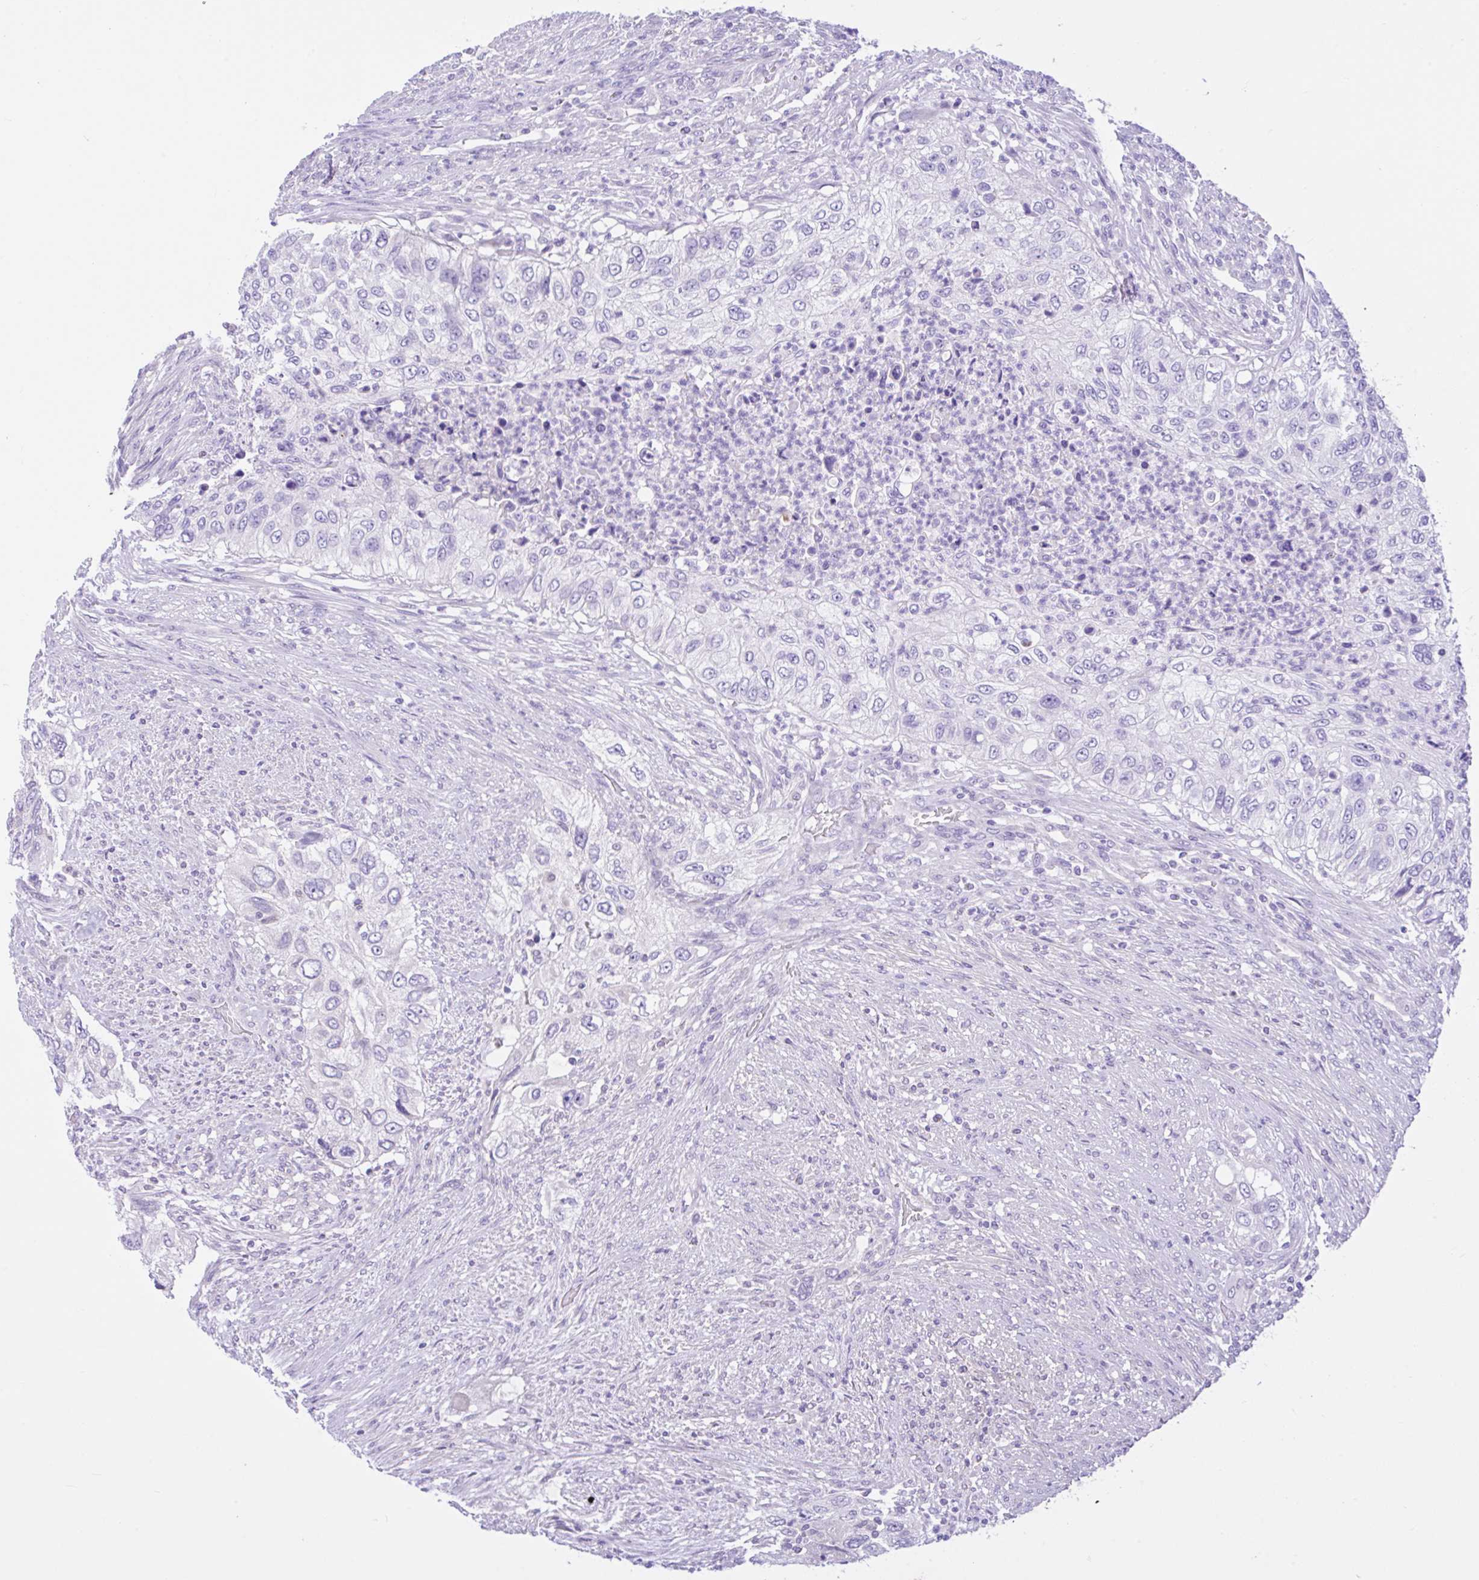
{"staining": {"intensity": "negative", "quantity": "none", "location": "none"}, "tissue": "urothelial cancer", "cell_type": "Tumor cells", "image_type": "cancer", "snomed": [{"axis": "morphology", "description": "Urothelial carcinoma, High grade"}, {"axis": "topography", "description": "Urinary bladder"}], "caption": "The IHC image has no significant staining in tumor cells of high-grade urothelial carcinoma tissue. Nuclei are stained in blue.", "gene": "ANO4", "patient": {"sex": "female", "age": 60}}